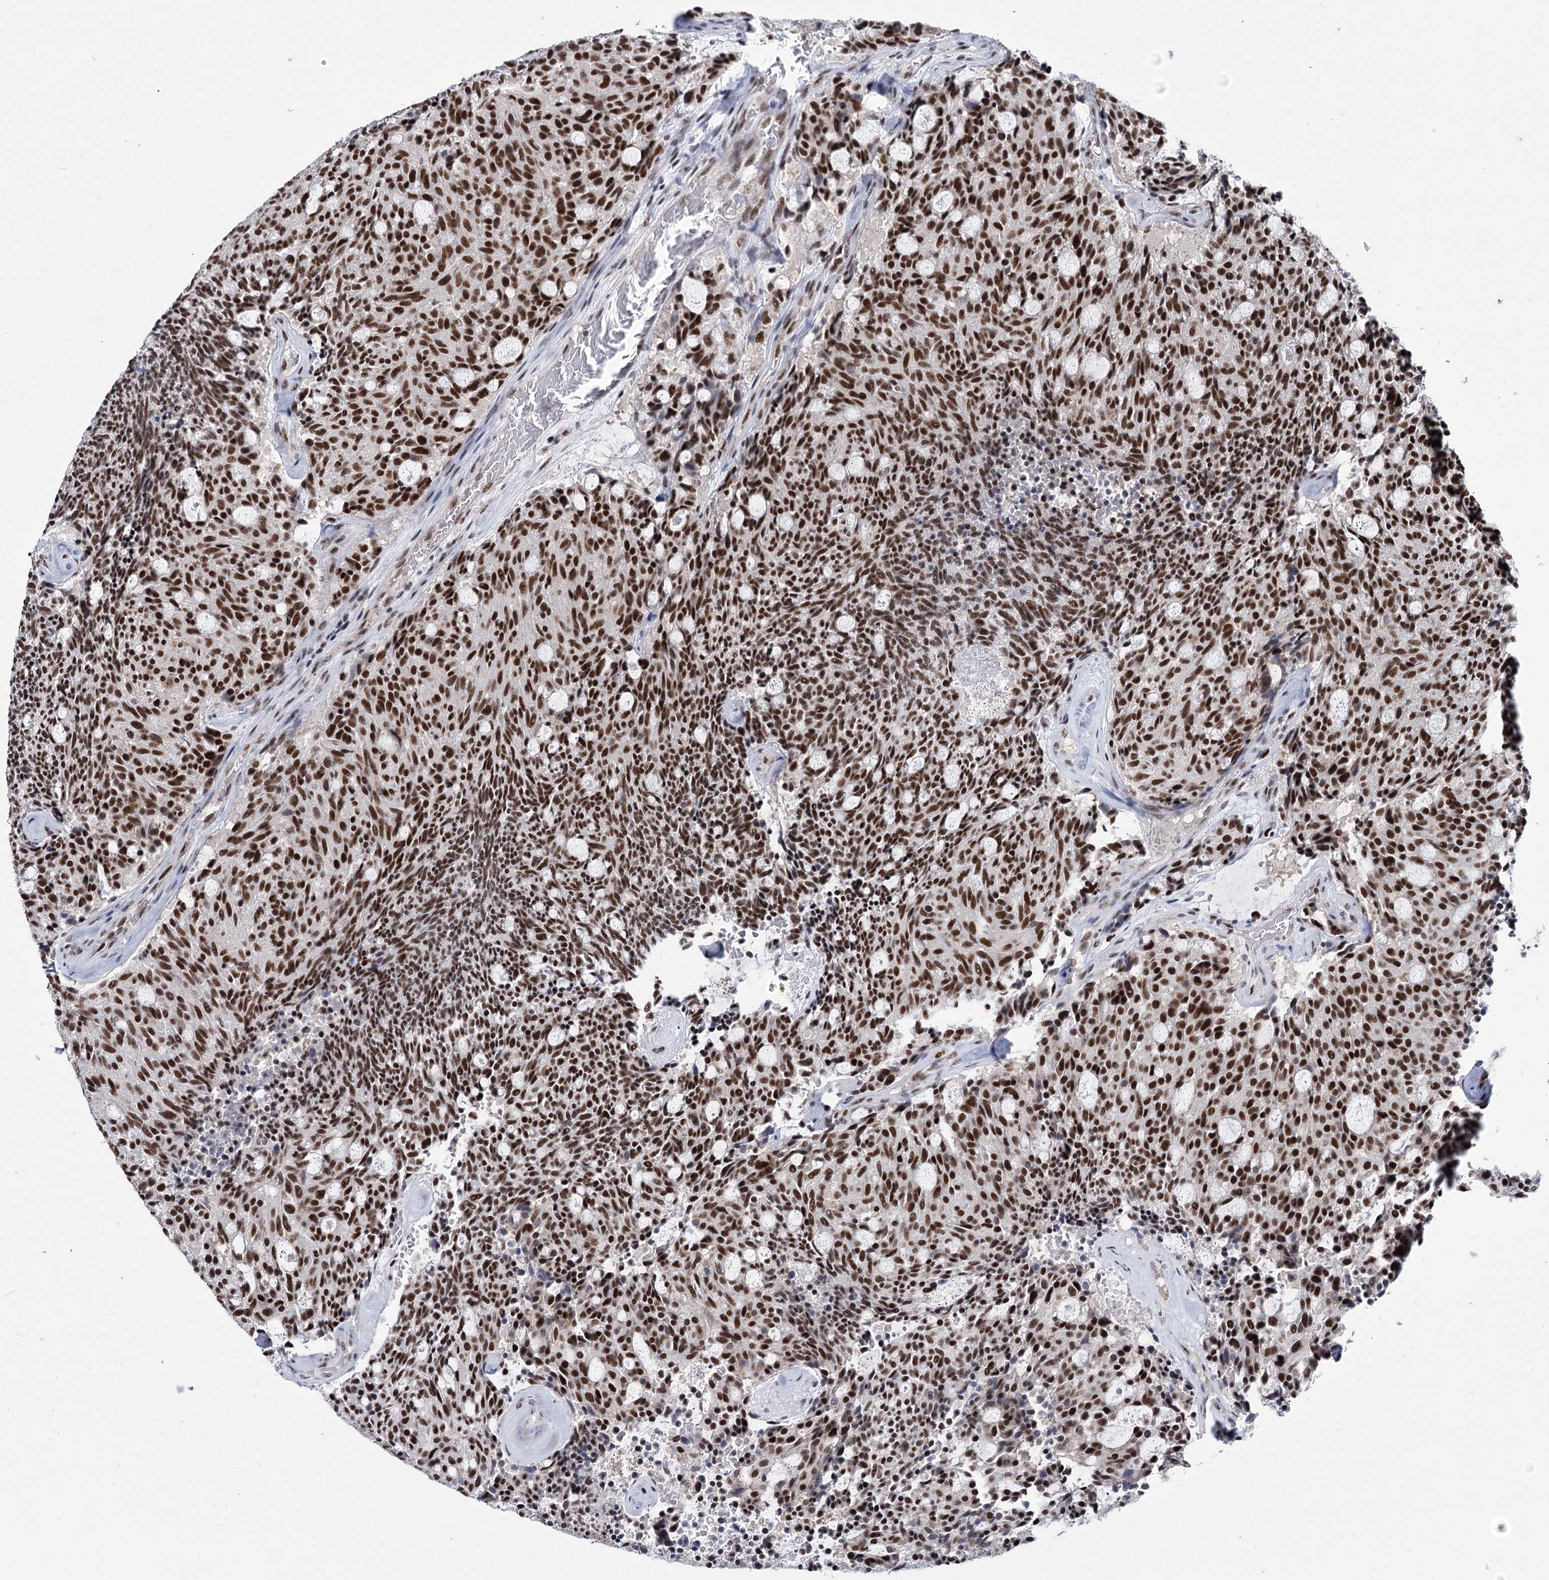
{"staining": {"intensity": "strong", "quantity": ">75%", "location": "nuclear"}, "tissue": "carcinoid", "cell_type": "Tumor cells", "image_type": "cancer", "snomed": [{"axis": "morphology", "description": "Carcinoid, malignant, NOS"}, {"axis": "topography", "description": "Pancreas"}], "caption": "Immunohistochemical staining of human carcinoid displays high levels of strong nuclear protein staining in about >75% of tumor cells.", "gene": "SCAF8", "patient": {"sex": "female", "age": 54}}